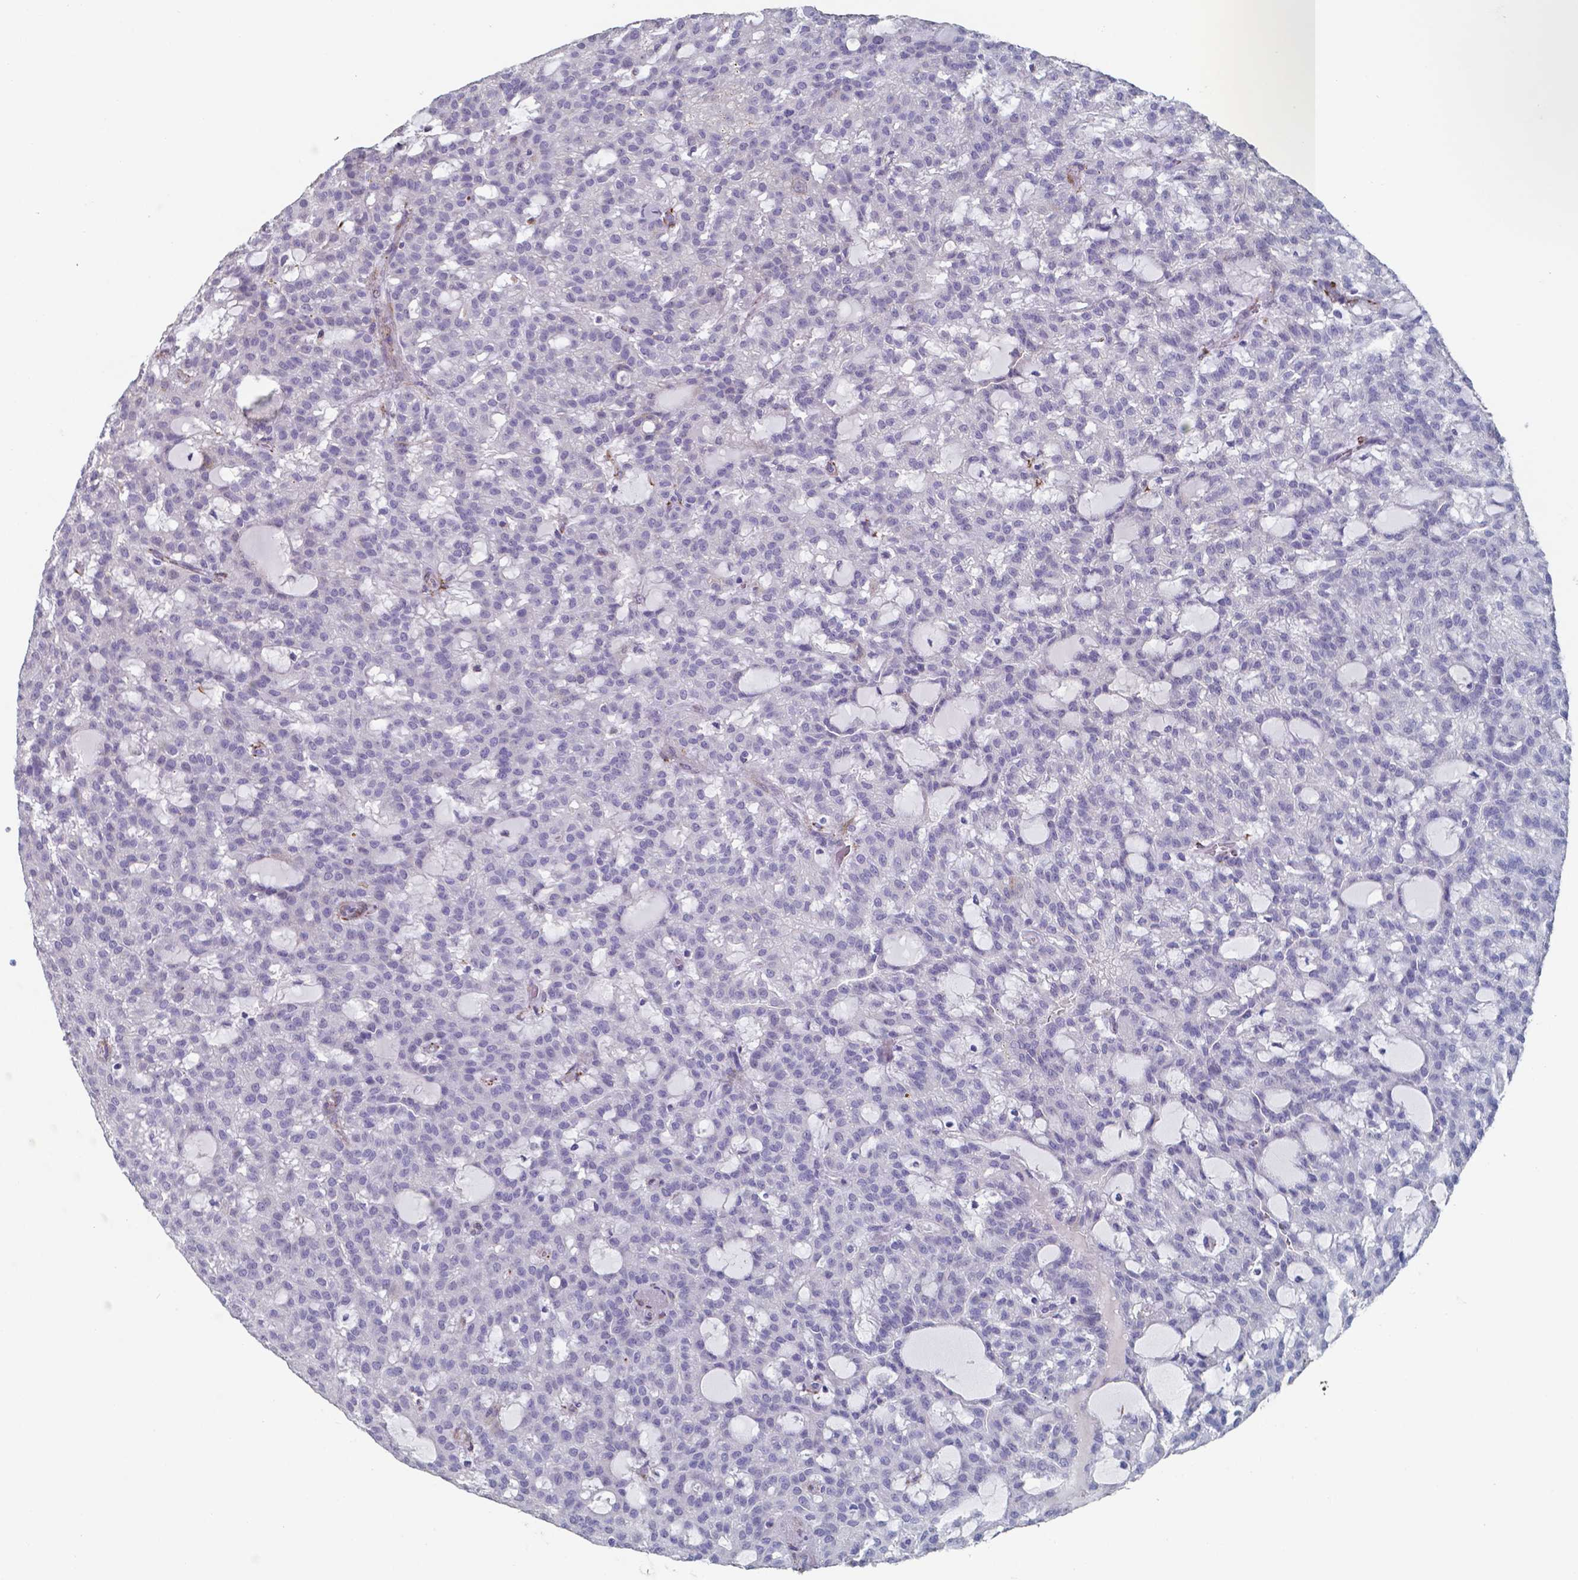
{"staining": {"intensity": "negative", "quantity": "none", "location": "none"}, "tissue": "renal cancer", "cell_type": "Tumor cells", "image_type": "cancer", "snomed": [{"axis": "morphology", "description": "Adenocarcinoma, NOS"}, {"axis": "topography", "description": "Kidney"}], "caption": "Immunohistochemistry histopathology image of neoplastic tissue: human renal adenocarcinoma stained with DAB exhibits no significant protein positivity in tumor cells.", "gene": "PLA2R1", "patient": {"sex": "male", "age": 63}}